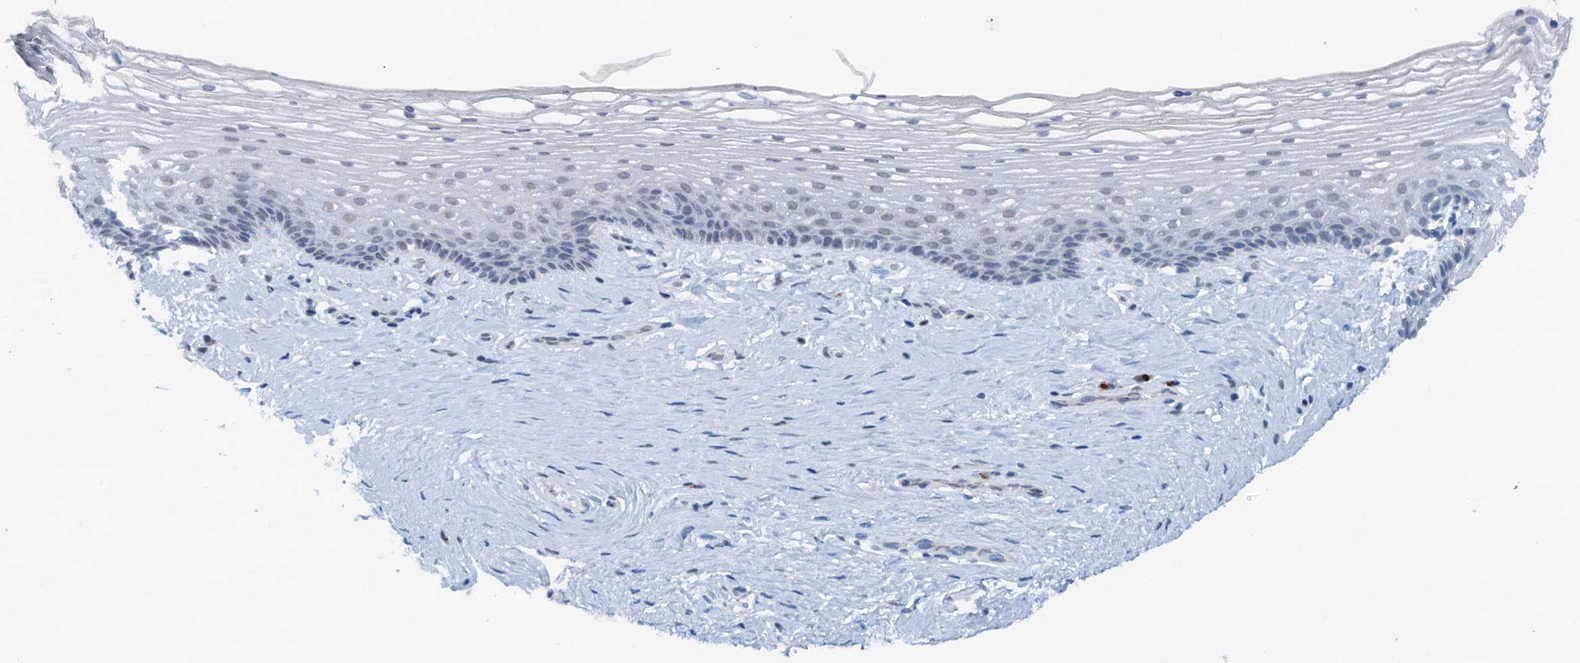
{"staining": {"intensity": "weak", "quantity": "<25%", "location": "cytoplasmic/membranous"}, "tissue": "vagina", "cell_type": "Squamous epithelial cells", "image_type": "normal", "snomed": [{"axis": "morphology", "description": "Normal tissue, NOS"}, {"axis": "topography", "description": "Vagina"}], "caption": "The immunohistochemistry (IHC) histopathology image has no significant expression in squamous epithelial cells of vagina. Brightfield microscopy of immunohistochemistry stained with DAB (3,3'-diaminobenzidine) (brown) and hematoxylin (blue), captured at high magnification.", "gene": "SHLD1", "patient": {"sex": "female", "age": 46}}